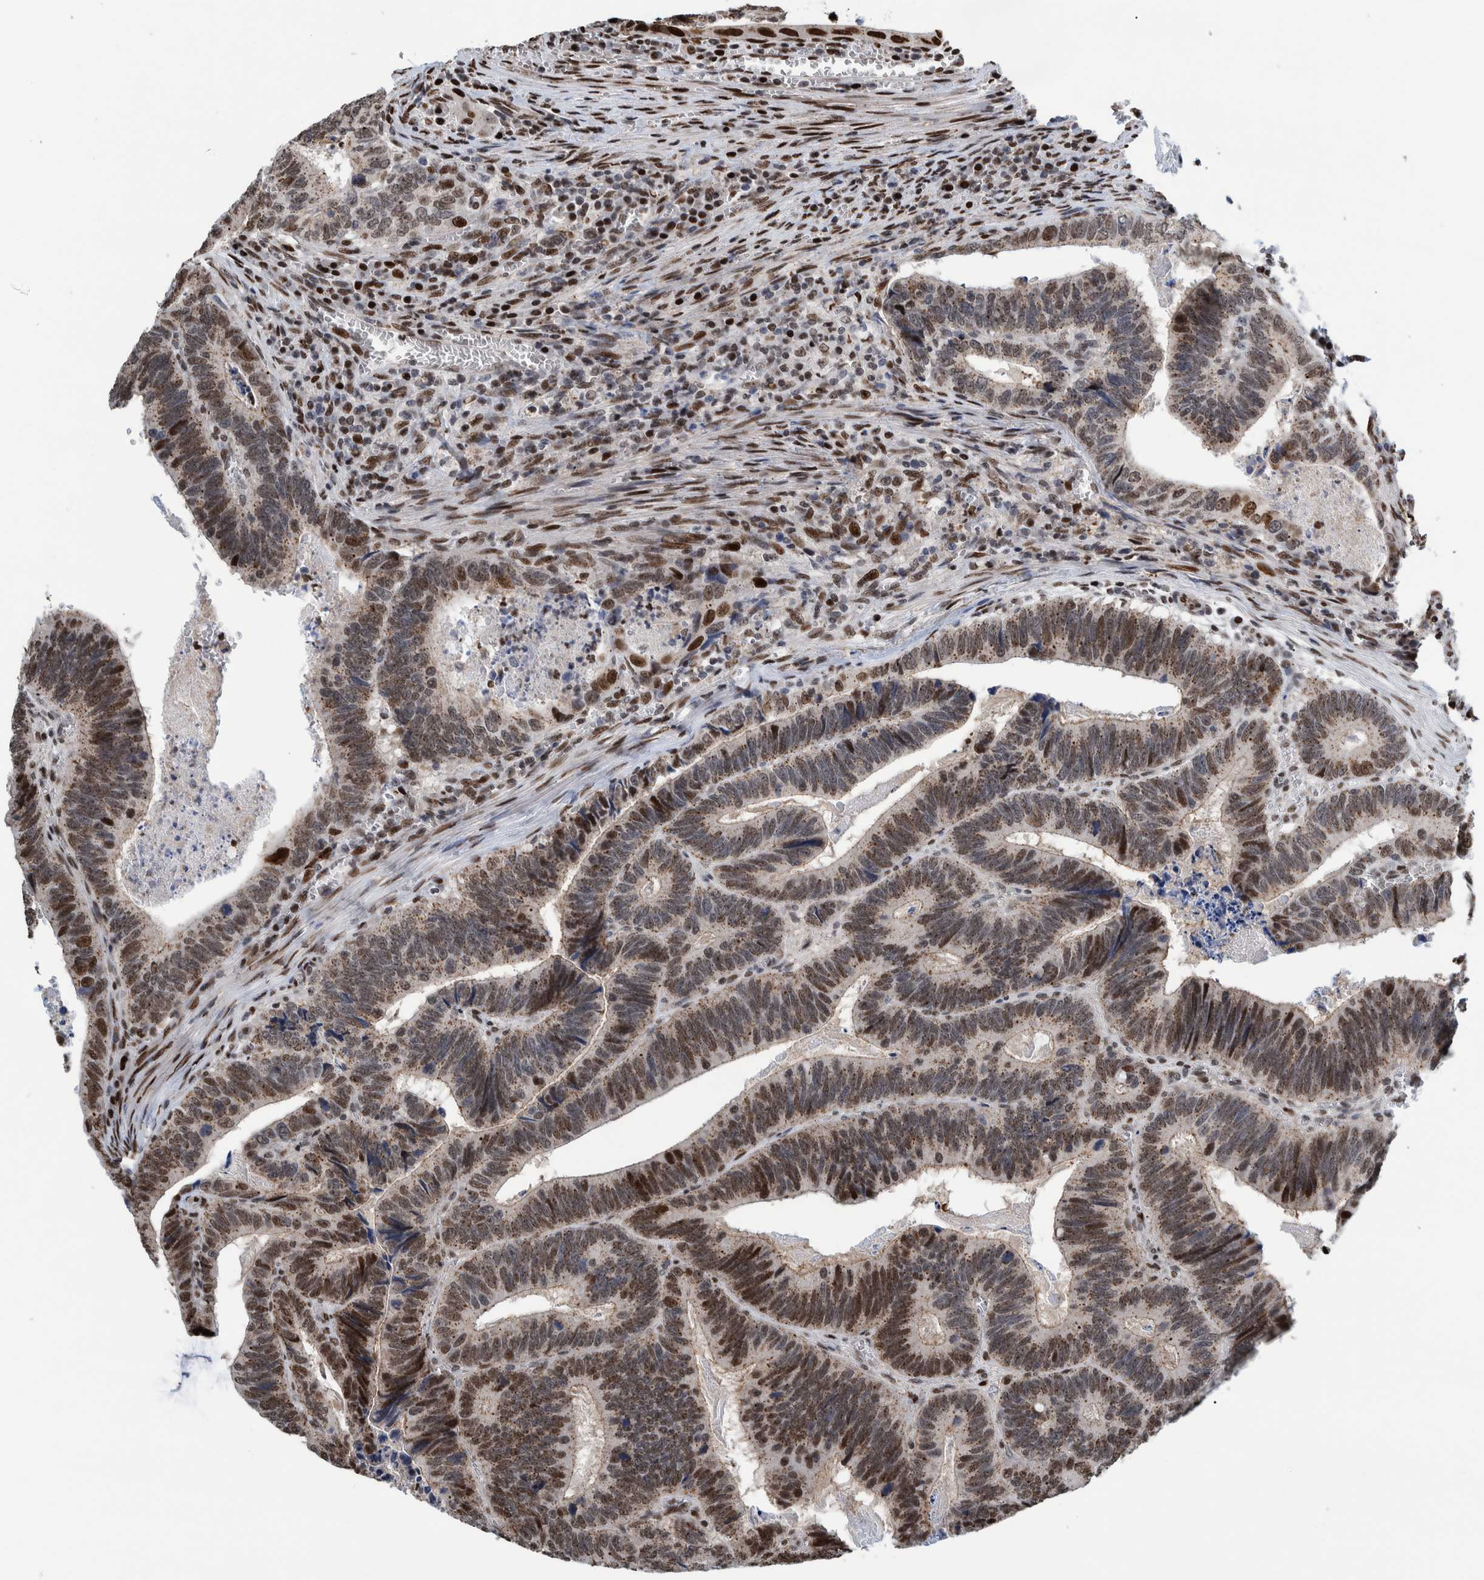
{"staining": {"intensity": "strong", "quantity": "25%-75%", "location": "cytoplasmic/membranous,nuclear"}, "tissue": "colorectal cancer", "cell_type": "Tumor cells", "image_type": "cancer", "snomed": [{"axis": "morphology", "description": "Inflammation, NOS"}, {"axis": "morphology", "description": "Adenocarcinoma, NOS"}, {"axis": "topography", "description": "Colon"}], "caption": "High-power microscopy captured an immunohistochemistry (IHC) photomicrograph of colorectal adenocarcinoma, revealing strong cytoplasmic/membranous and nuclear positivity in approximately 25%-75% of tumor cells. The protein is shown in brown color, while the nuclei are stained blue.", "gene": "HEATR9", "patient": {"sex": "male", "age": 72}}